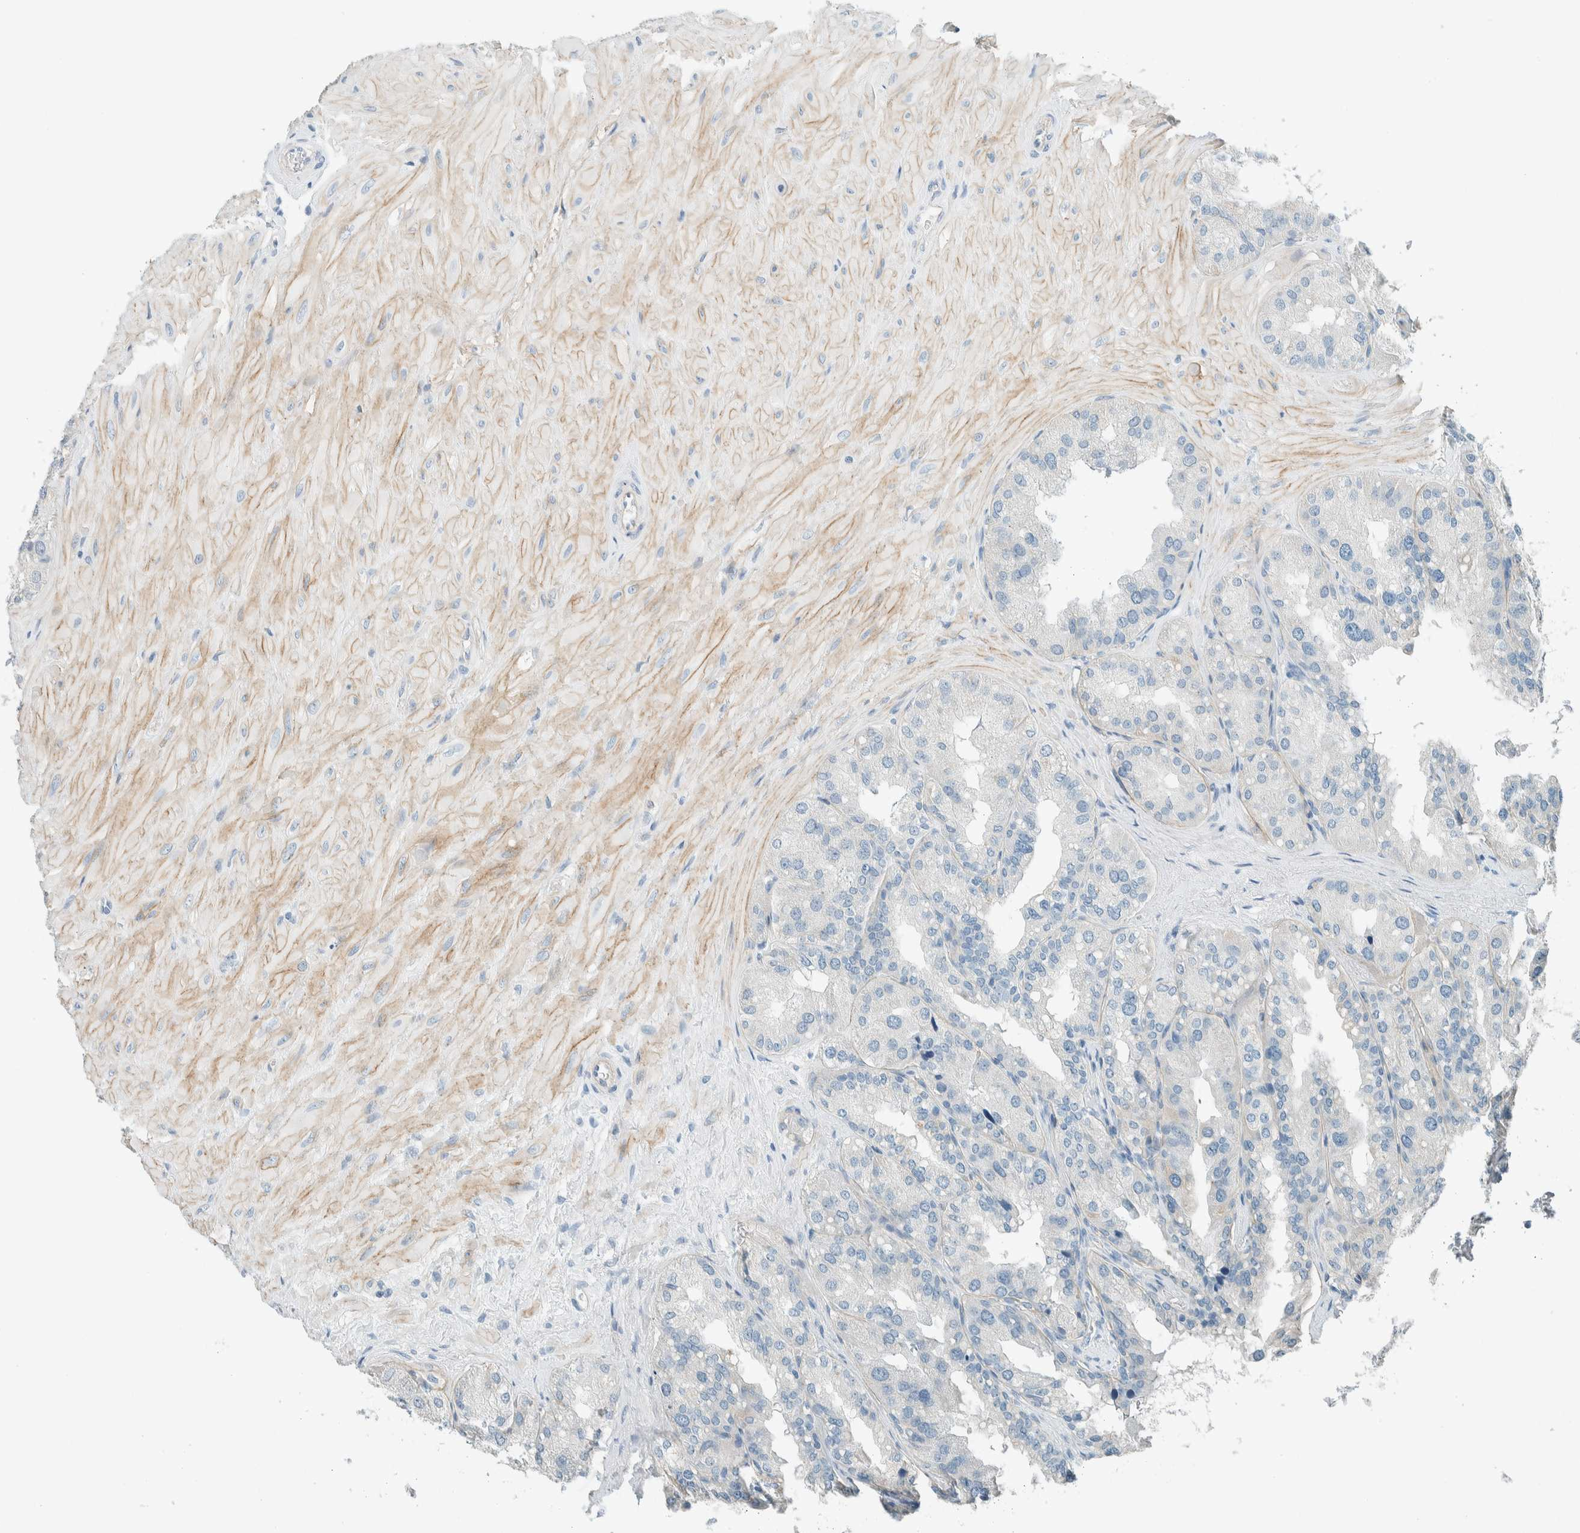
{"staining": {"intensity": "negative", "quantity": "none", "location": "none"}, "tissue": "seminal vesicle", "cell_type": "Glandular cells", "image_type": "normal", "snomed": [{"axis": "morphology", "description": "Normal tissue, NOS"}, {"axis": "topography", "description": "Prostate"}, {"axis": "topography", "description": "Seminal veicle"}], "caption": "This image is of benign seminal vesicle stained with immunohistochemistry to label a protein in brown with the nuclei are counter-stained blue. There is no positivity in glandular cells. Nuclei are stained in blue.", "gene": "SLFN12", "patient": {"sex": "male", "age": 51}}